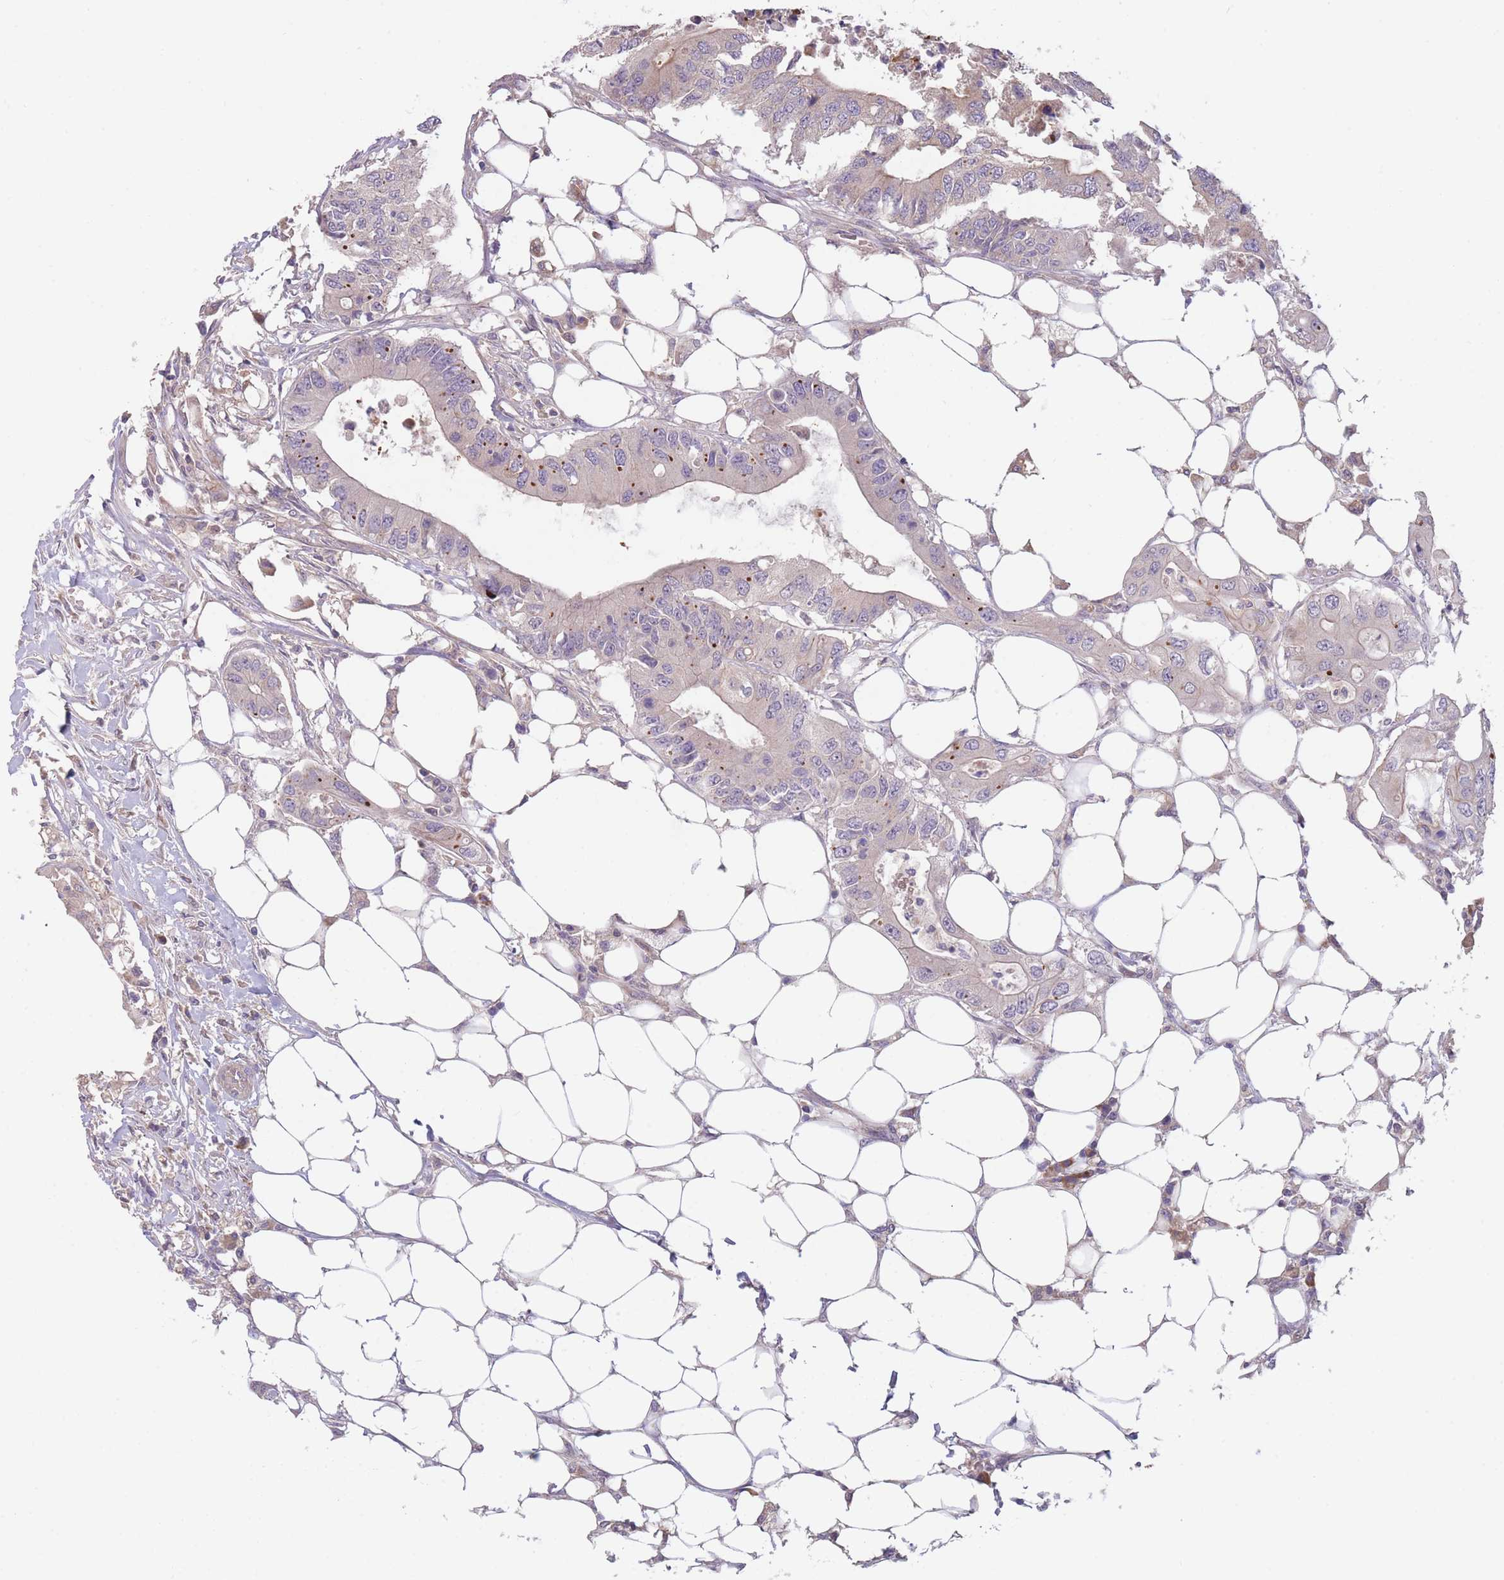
{"staining": {"intensity": "moderate", "quantity": "<25%", "location": "cytoplasmic/membranous"}, "tissue": "colorectal cancer", "cell_type": "Tumor cells", "image_type": "cancer", "snomed": [{"axis": "morphology", "description": "Adenocarcinoma, NOS"}, {"axis": "topography", "description": "Colon"}], "caption": "This histopathology image demonstrates immunohistochemistry staining of human colorectal adenocarcinoma, with low moderate cytoplasmic/membranous expression in about <25% of tumor cells.", "gene": "WDR93", "patient": {"sex": "male", "age": 71}}